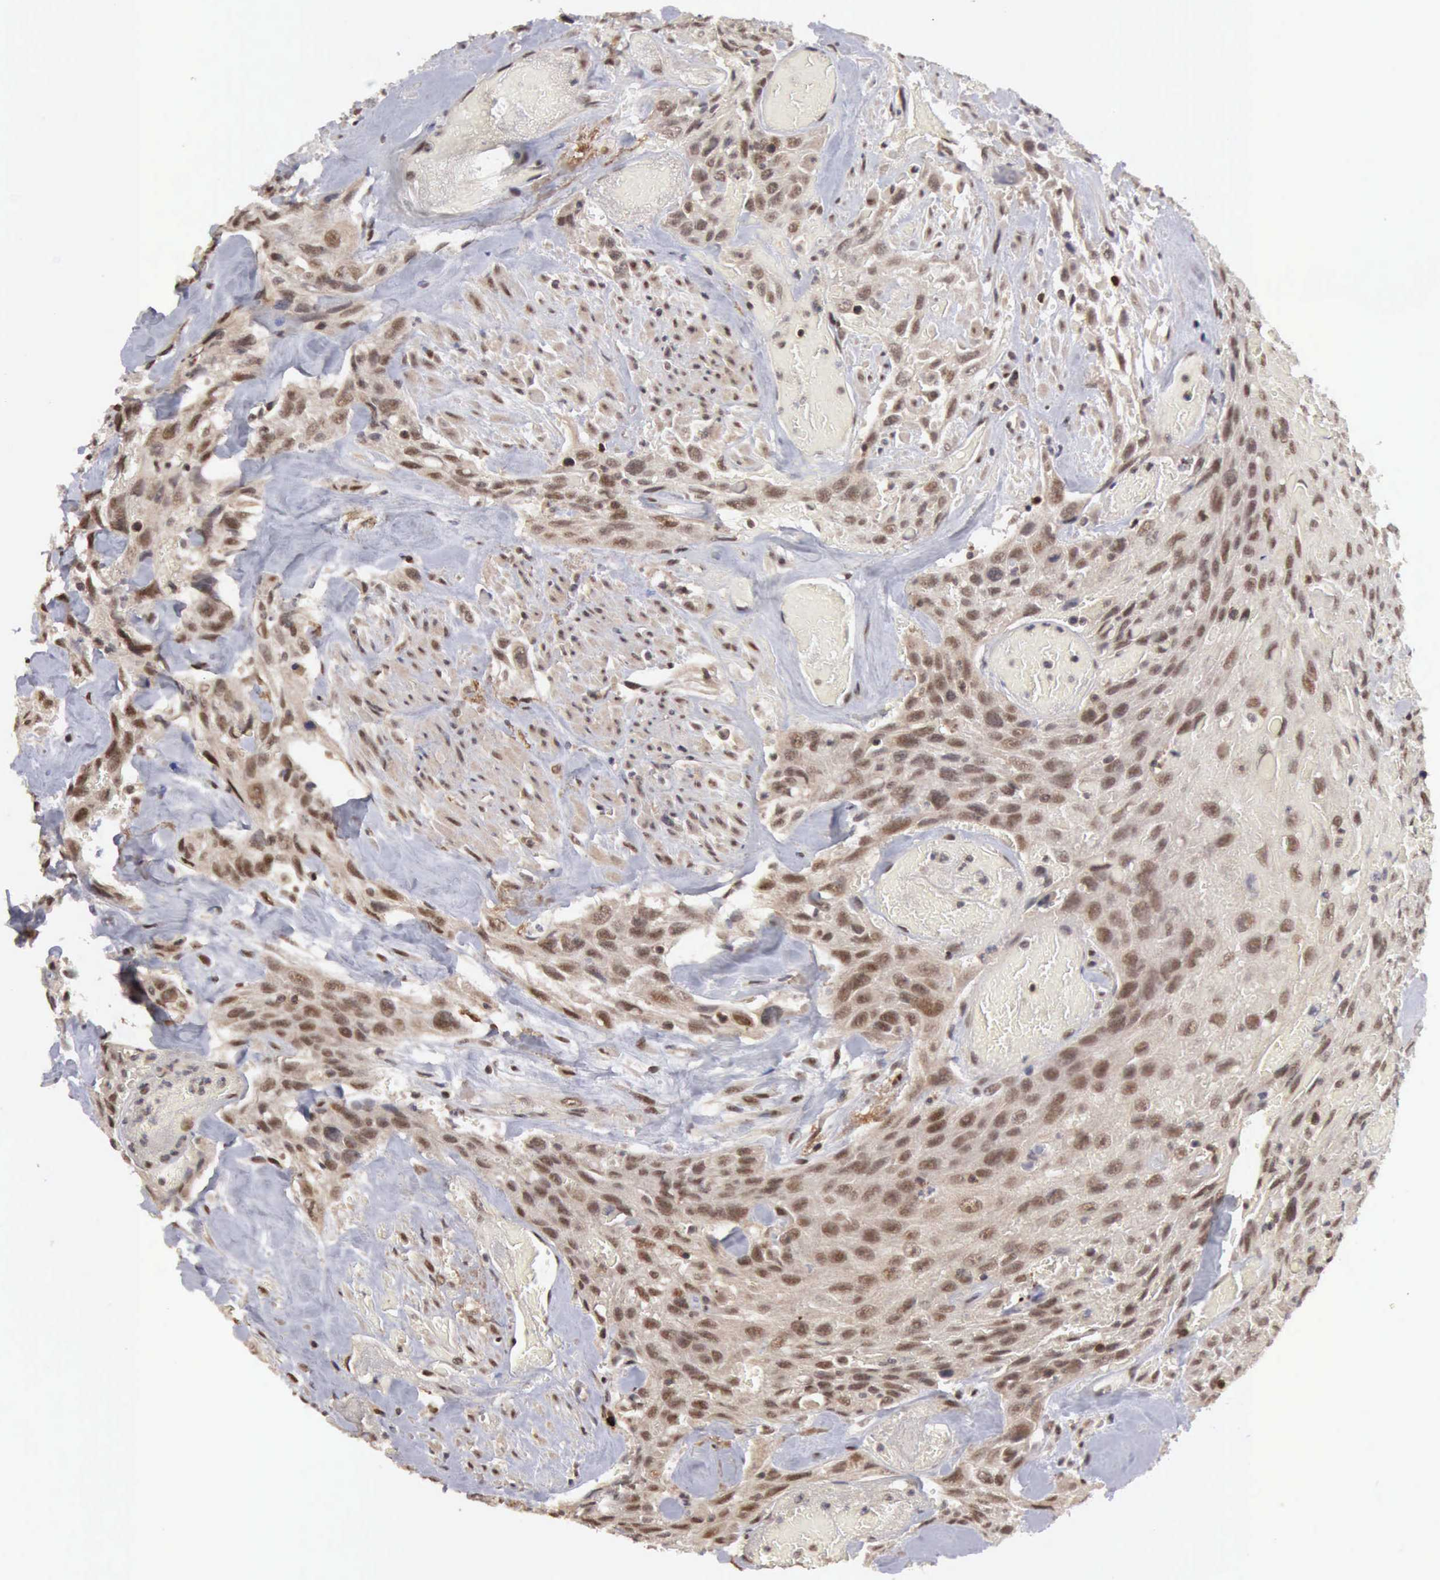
{"staining": {"intensity": "moderate", "quantity": ">75%", "location": "nuclear"}, "tissue": "urothelial cancer", "cell_type": "Tumor cells", "image_type": "cancer", "snomed": [{"axis": "morphology", "description": "Urothelial carcinoma, High grade"}, {"axis": "topography", "description": "Urinary bladder"}], "caption": "High-magnification brightfield microscopy of urothelial cancer stained with DAB (brown) and counterstained with hematoxylin (blue). tumor cells exhibit moderate nuclear expression is identified in approximately>75% of cells.", "gene": "CDKN2A", "patient": {"sex": "female", "age": 84}}